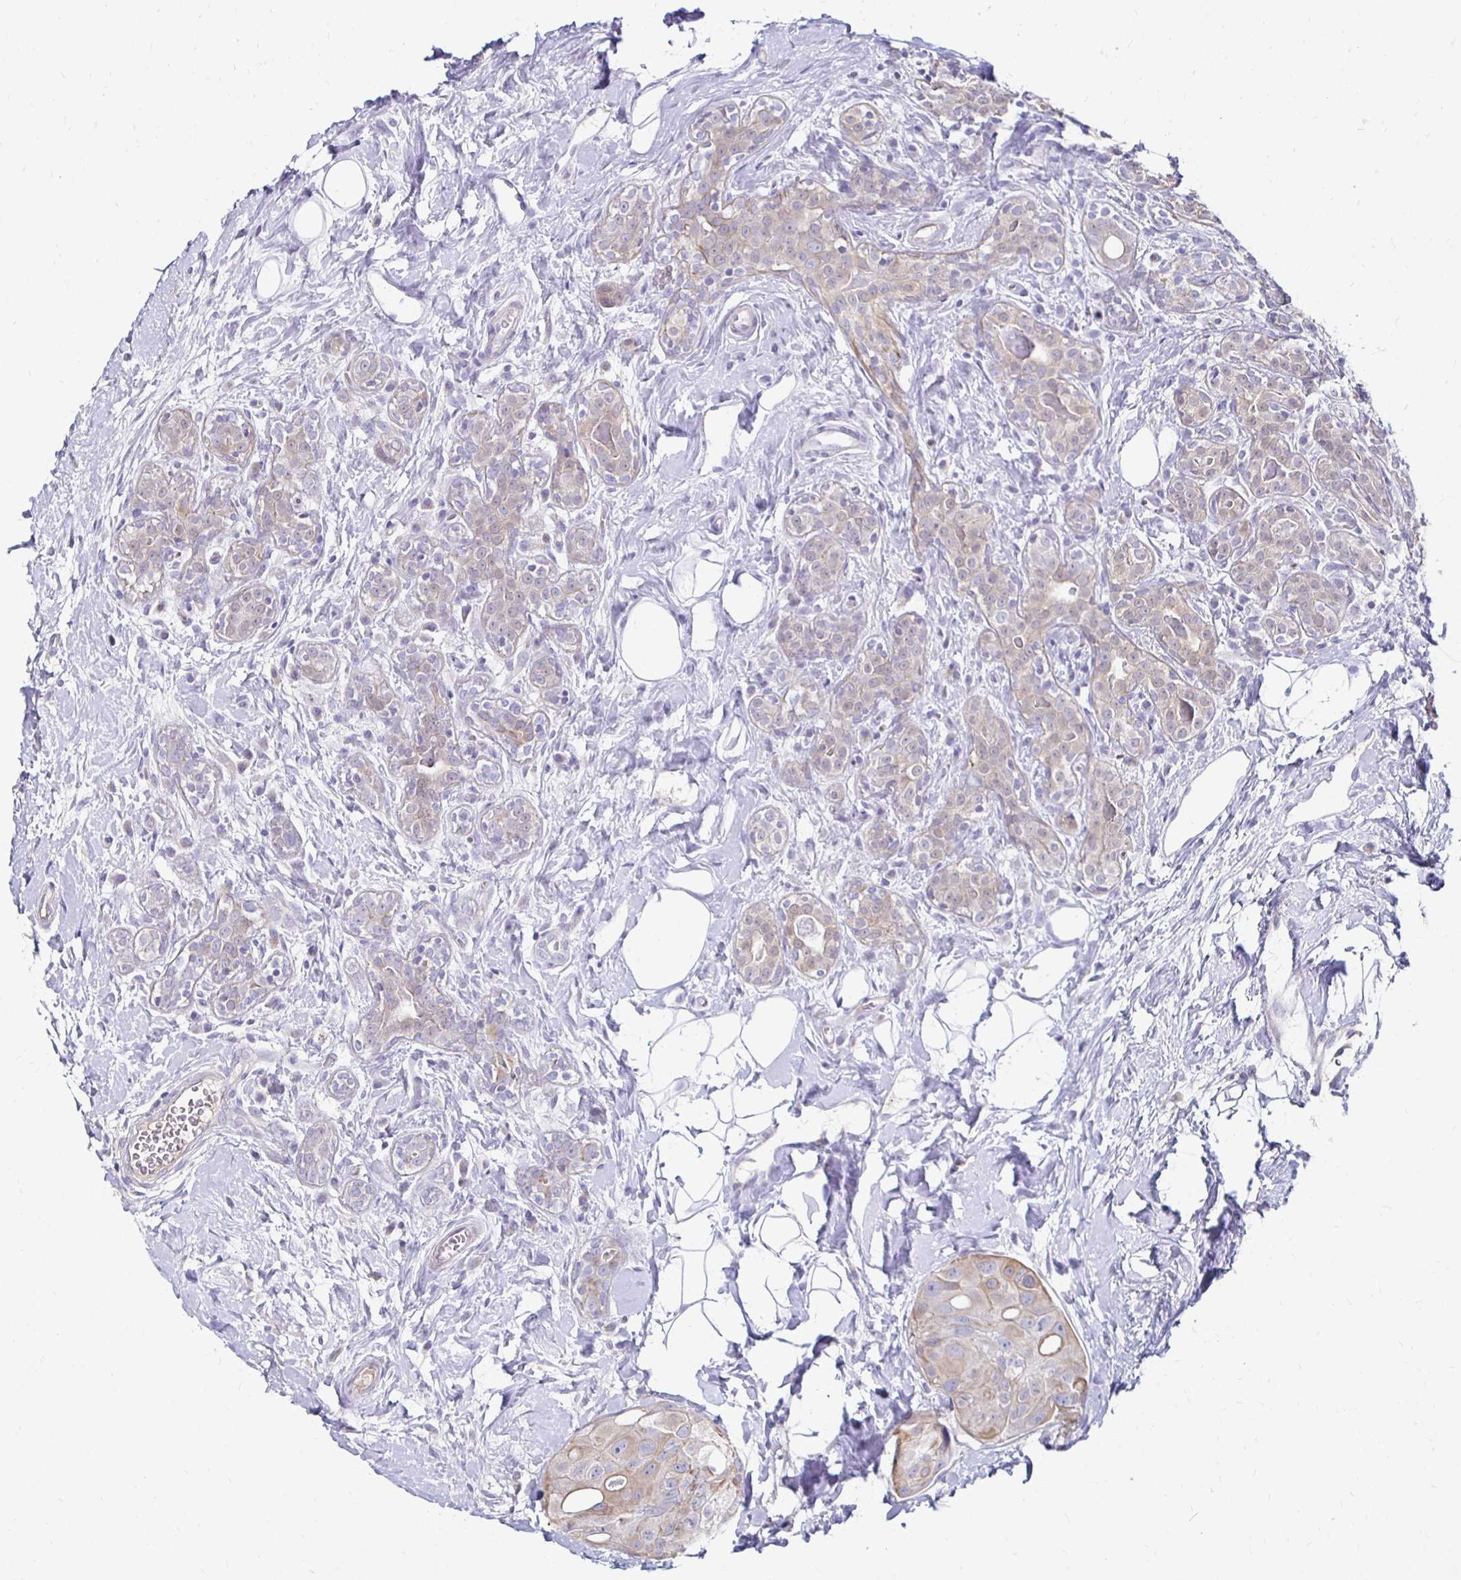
{"staining": {"intensity": "weak", "quantity": "25%-75%", "location": "cytoplasmic/membranous"}, "tissue": "breast cancer", "cell_type": "Tumor cells", "image_type": "cancer", "snomed": [{"axis": "morphology", "description": "Duct carcinoma"}, {"axis": "topography", "description": "Breast"}], "caption": "The histopathology image reveals staining of breast cancer, revealing weak cytoplasmic/membranous protein staining (brown color) within tumor cells. (Brightfield microscopy of DAB IHC at high magnification).", "gene": "AKAP6", "patient": {"sex": "female", "age": 43}}